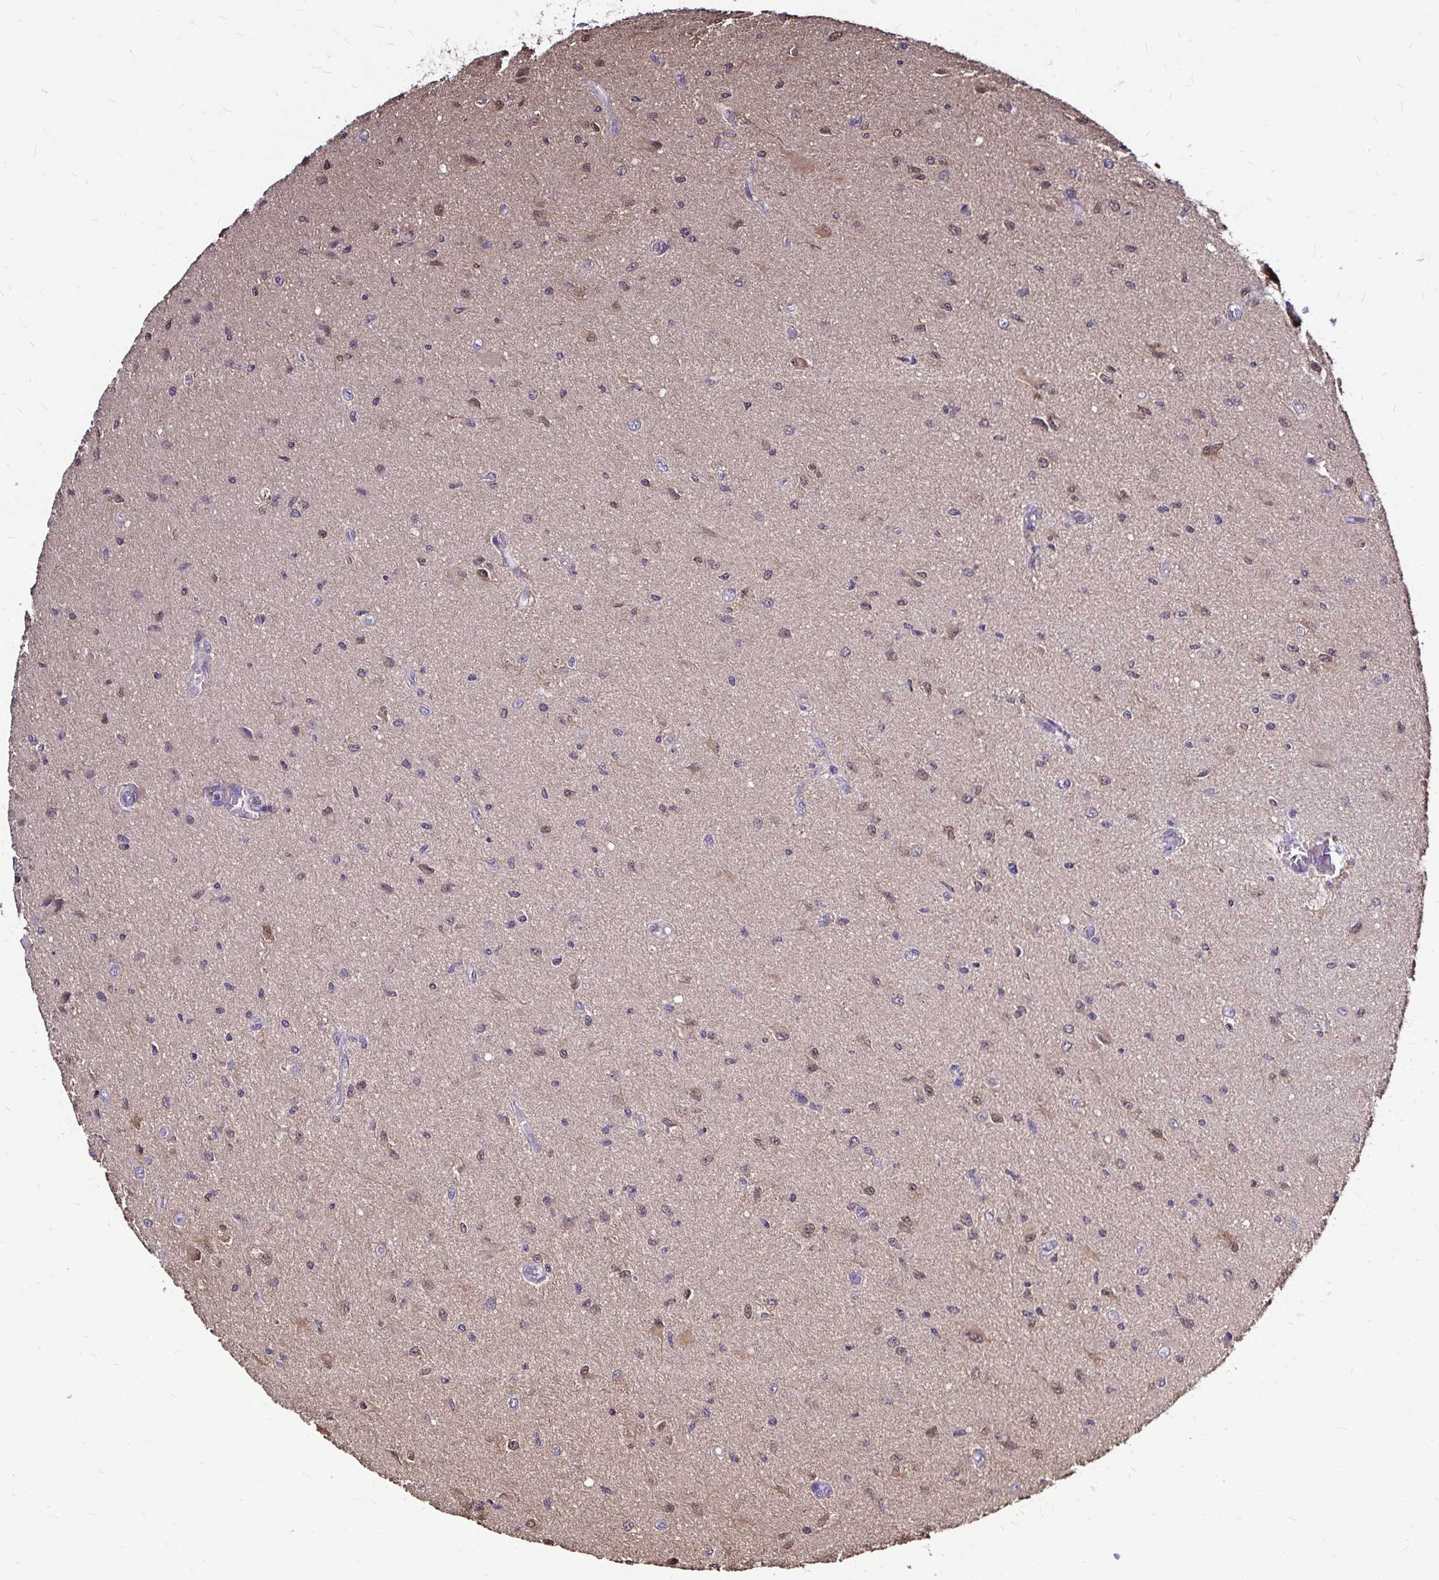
{"staining": {"intensity": "weak", "quantity": "25%-75%", "location": "nuclear"}, "tissue": "glioma", "cell_type": "Tumor cells", "image_type": "cancer", "snomed": [{"axis": "morphology", "description": "Glioma, malignant, High grade"}, {"axis": "topography", "description": "Brain"}], "caption": "Glioma stained with immunohistochemistry reveals weak nuclear staining in approximately 25%-75% of tumor cells. Immunohistochemistry (ihc) stains the protein in brown and the nuclei are stained blue.", "gene": "IDH1", "patient": {"sex": "male", "age": 67}}